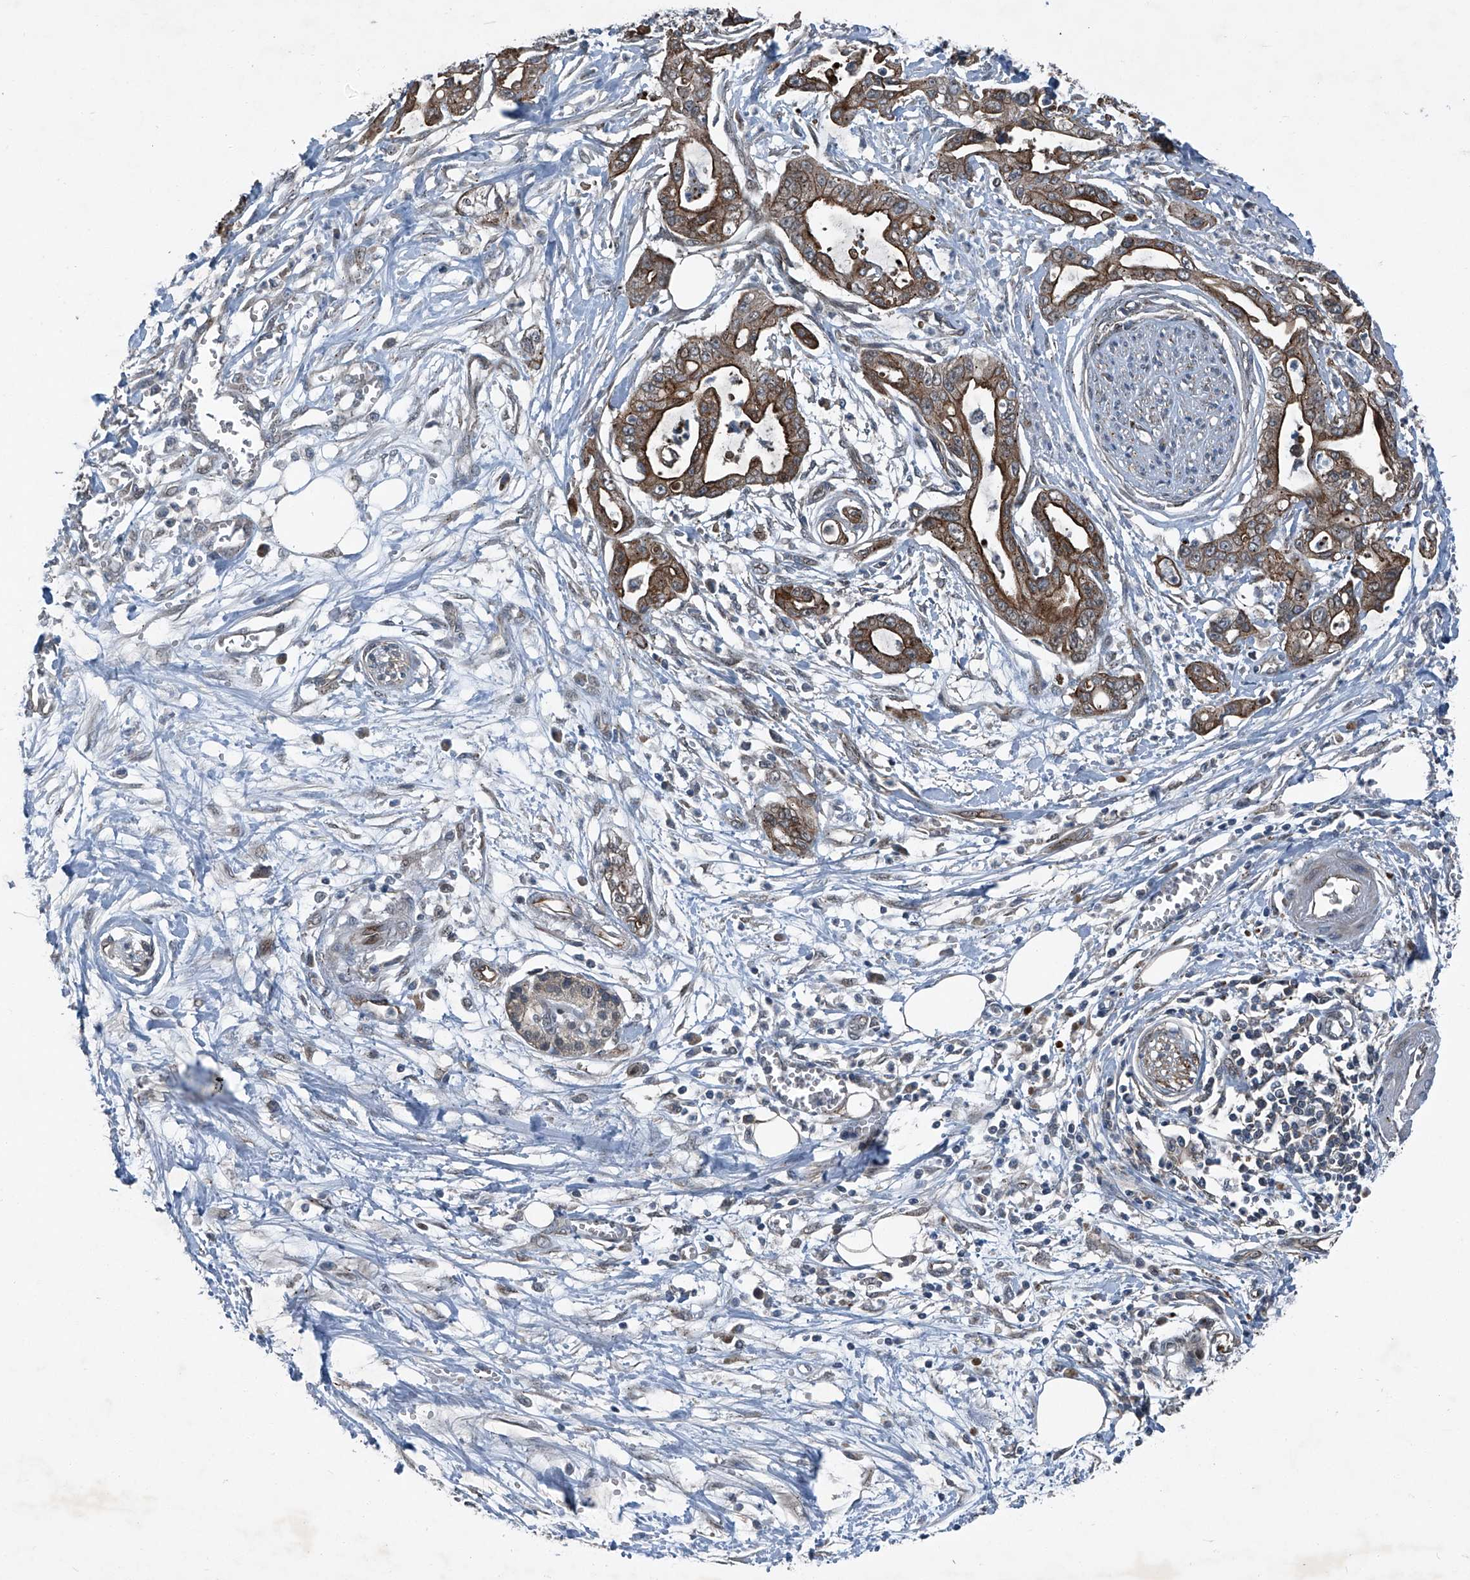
{"staining": {"intensity": "moderate", "quantity": "25%-75%", "location": "cytoplasmic/membranous"}, "tissue": "pancreatic cancer", "cell_type": "Tumor cells", "image_type": "cancer", "snomed": [{"axis": "morphology", "description": "Adenocarcinoma, NOS"}, {"axis": "topography", "description": "Pancreas"}], "caption": "Immunohistochemistry (DAB (3,3'-diaminobenzidine)) staining of pancreatic cancer shows moderate cytoplasmic/membranous protein expression in about 25%-75% of tumor cells.", "gene": "SENP2", "patient": {"sex": "male", "age": 68}}